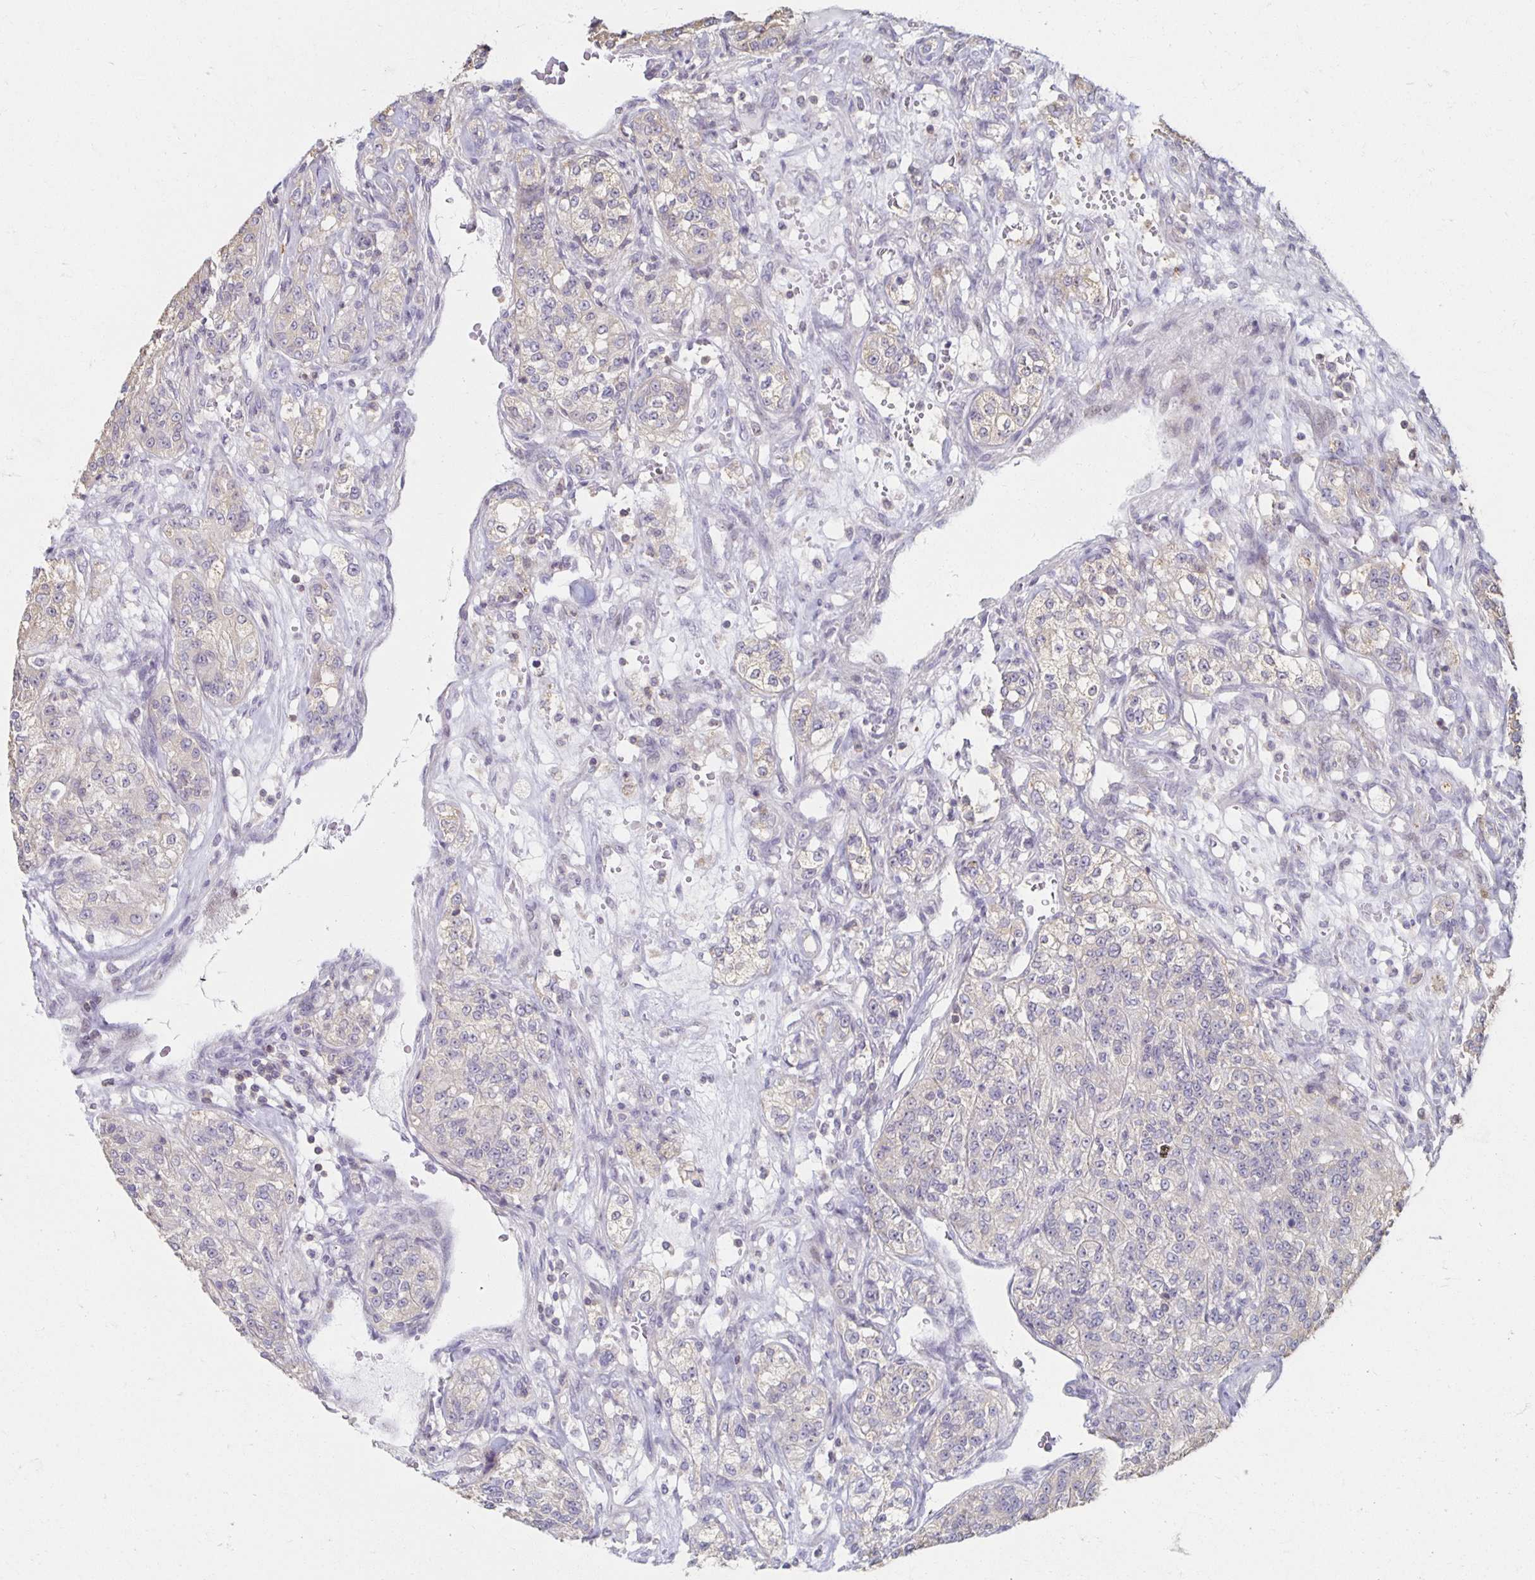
{"staining": {"intensity": "weak", "quantity": "<25%", "location": "cytoplasmic/membranous"}, "tissue": "renal cancer", "cell_type": "Tumor cells", "image_type": "cancer", "snomed": [{"axis": "morphology", "description": "Adenocarcinoma, NOS"}, {"axis": "topography", "description": "Kidney"}], "caption": "Immunohistochemical staining of human adenocarcinoma (renal) shows no significant expression in tumor cells.", "gene": "ZNF692", "patient": {"sex": "female", "age": 63}}